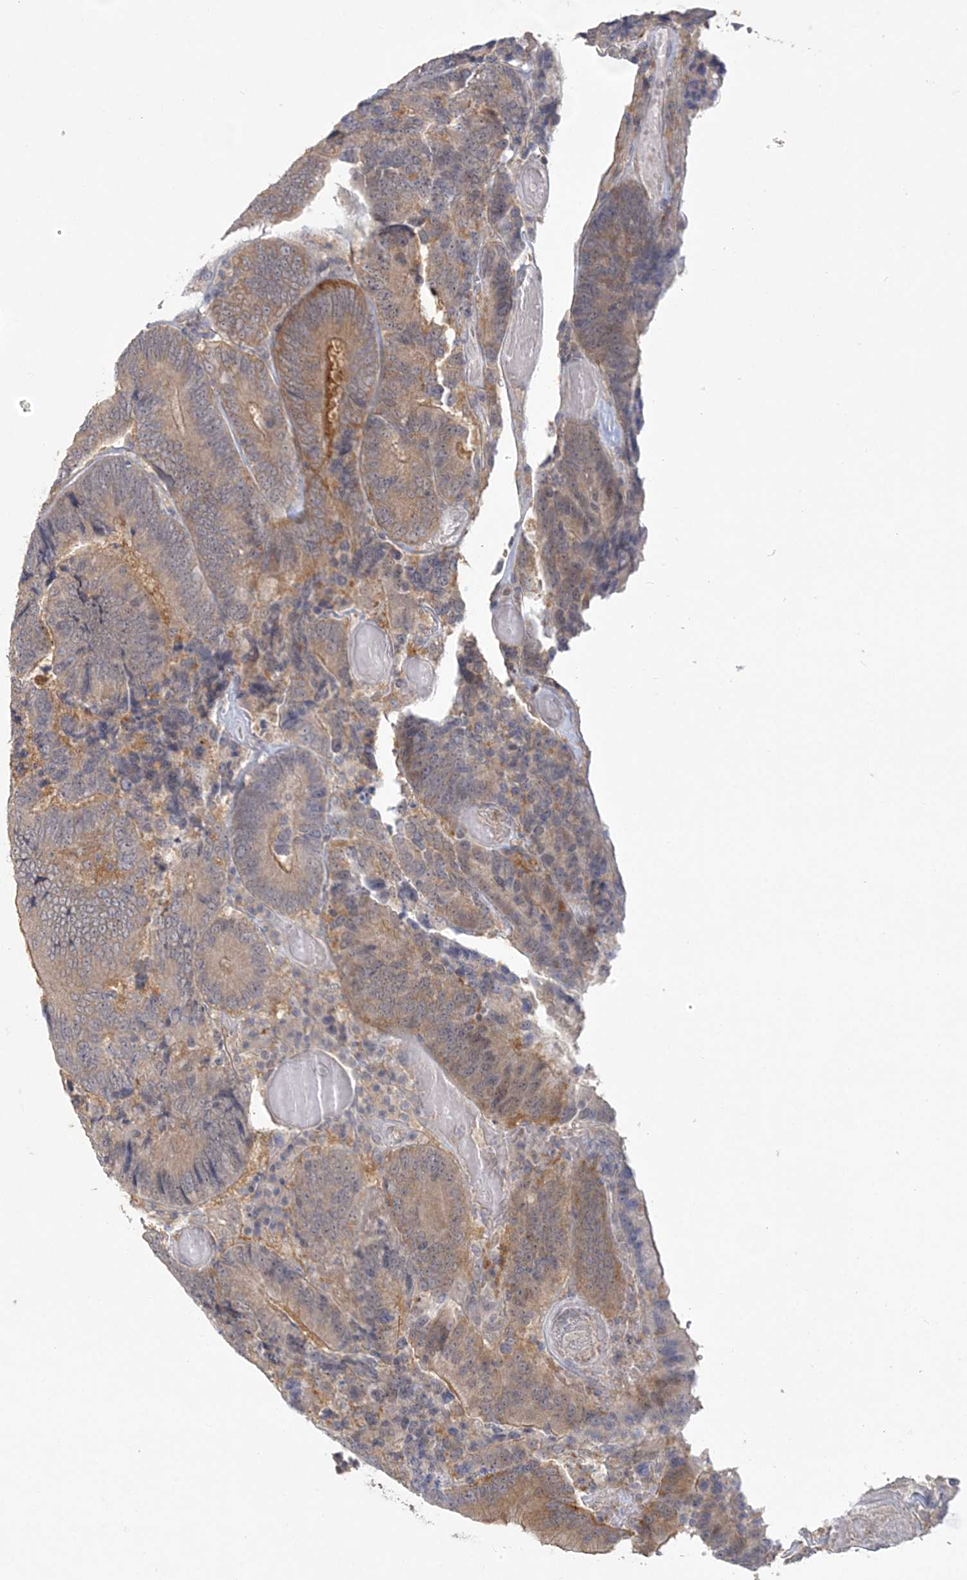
{"staining": {"intensity": "weak", "quantity": ">75%", "location": "cytoplasmic/membranous"}, "tissue": "colorectal cancer", "cell_type": "Tumor cells", "image_type": "cancer", "snomed": [{"axis": "morphology", "description": "Adenocarcinoma, NOS"}, {"axis": "topography", "description": "Colon"}], "caption": "Colorectal cancer was stained to show a protein in brown. There is low levels of weak cytoplasmic/membranous staining in approximately >75% of tumor cells.", "gene": "ANKS1A", "patient": {"sex": "female", "age": 78}}